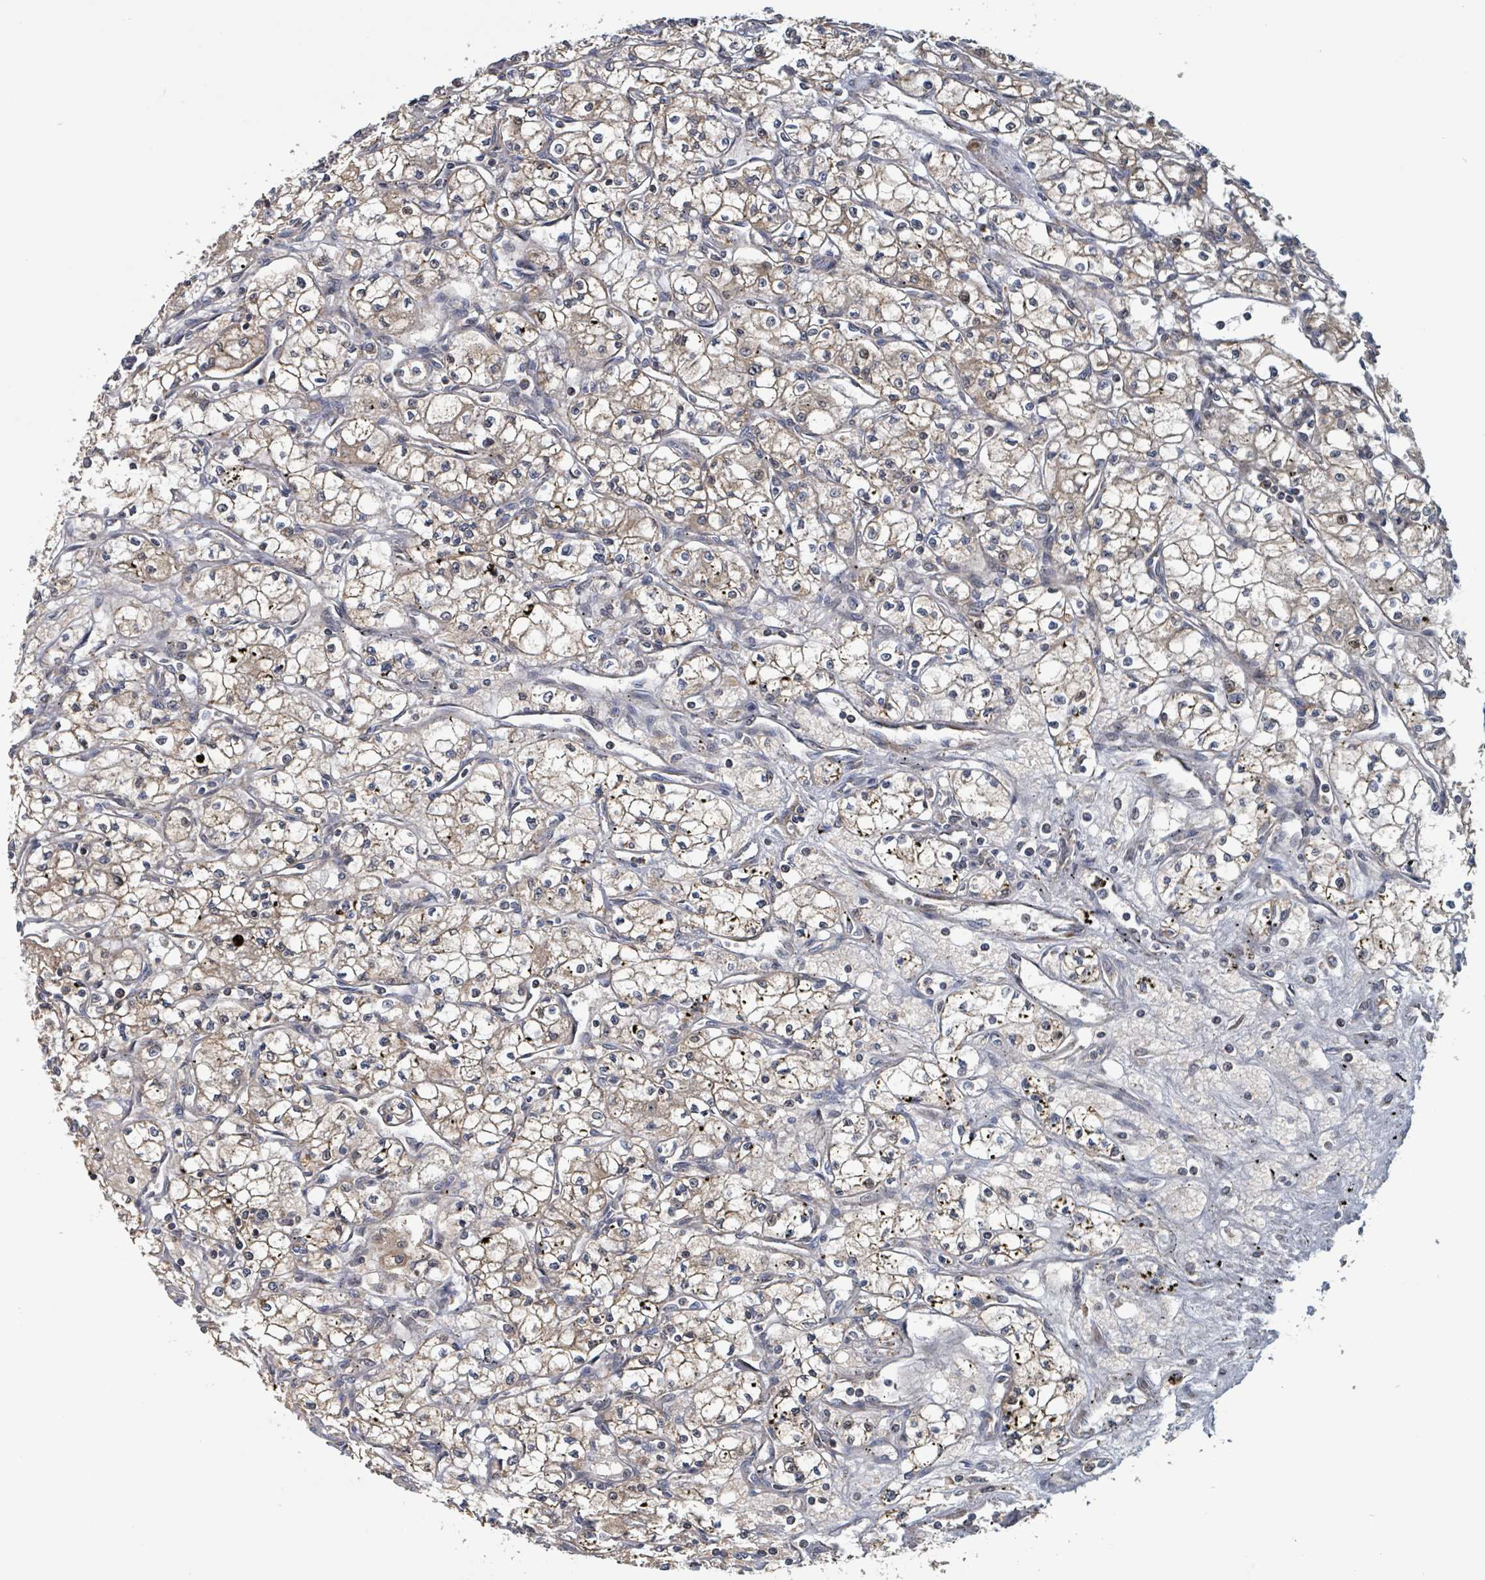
{"staining": {"intensity": "moderate", "quantity": ">75%", "location": "cytoplasmic/membranous"}, "tissue": "renal cancer", "cell_type": "Tumor cells", "image_type": "cancer", "snomed": [{"axis": "morphology", "description": "Adenocarcinoma, NOS"}, {"axis": "topography", "description": "Kidney"}], "caption": "Human adenocarcinoma (renal) stained for a protein (brown) exhibits moderate cytoplasmic/membranous positive expression in approximately >75% of tumor cells.", "gene": "HIVEP1", "patient": {"sex": "male", "age": 59}}